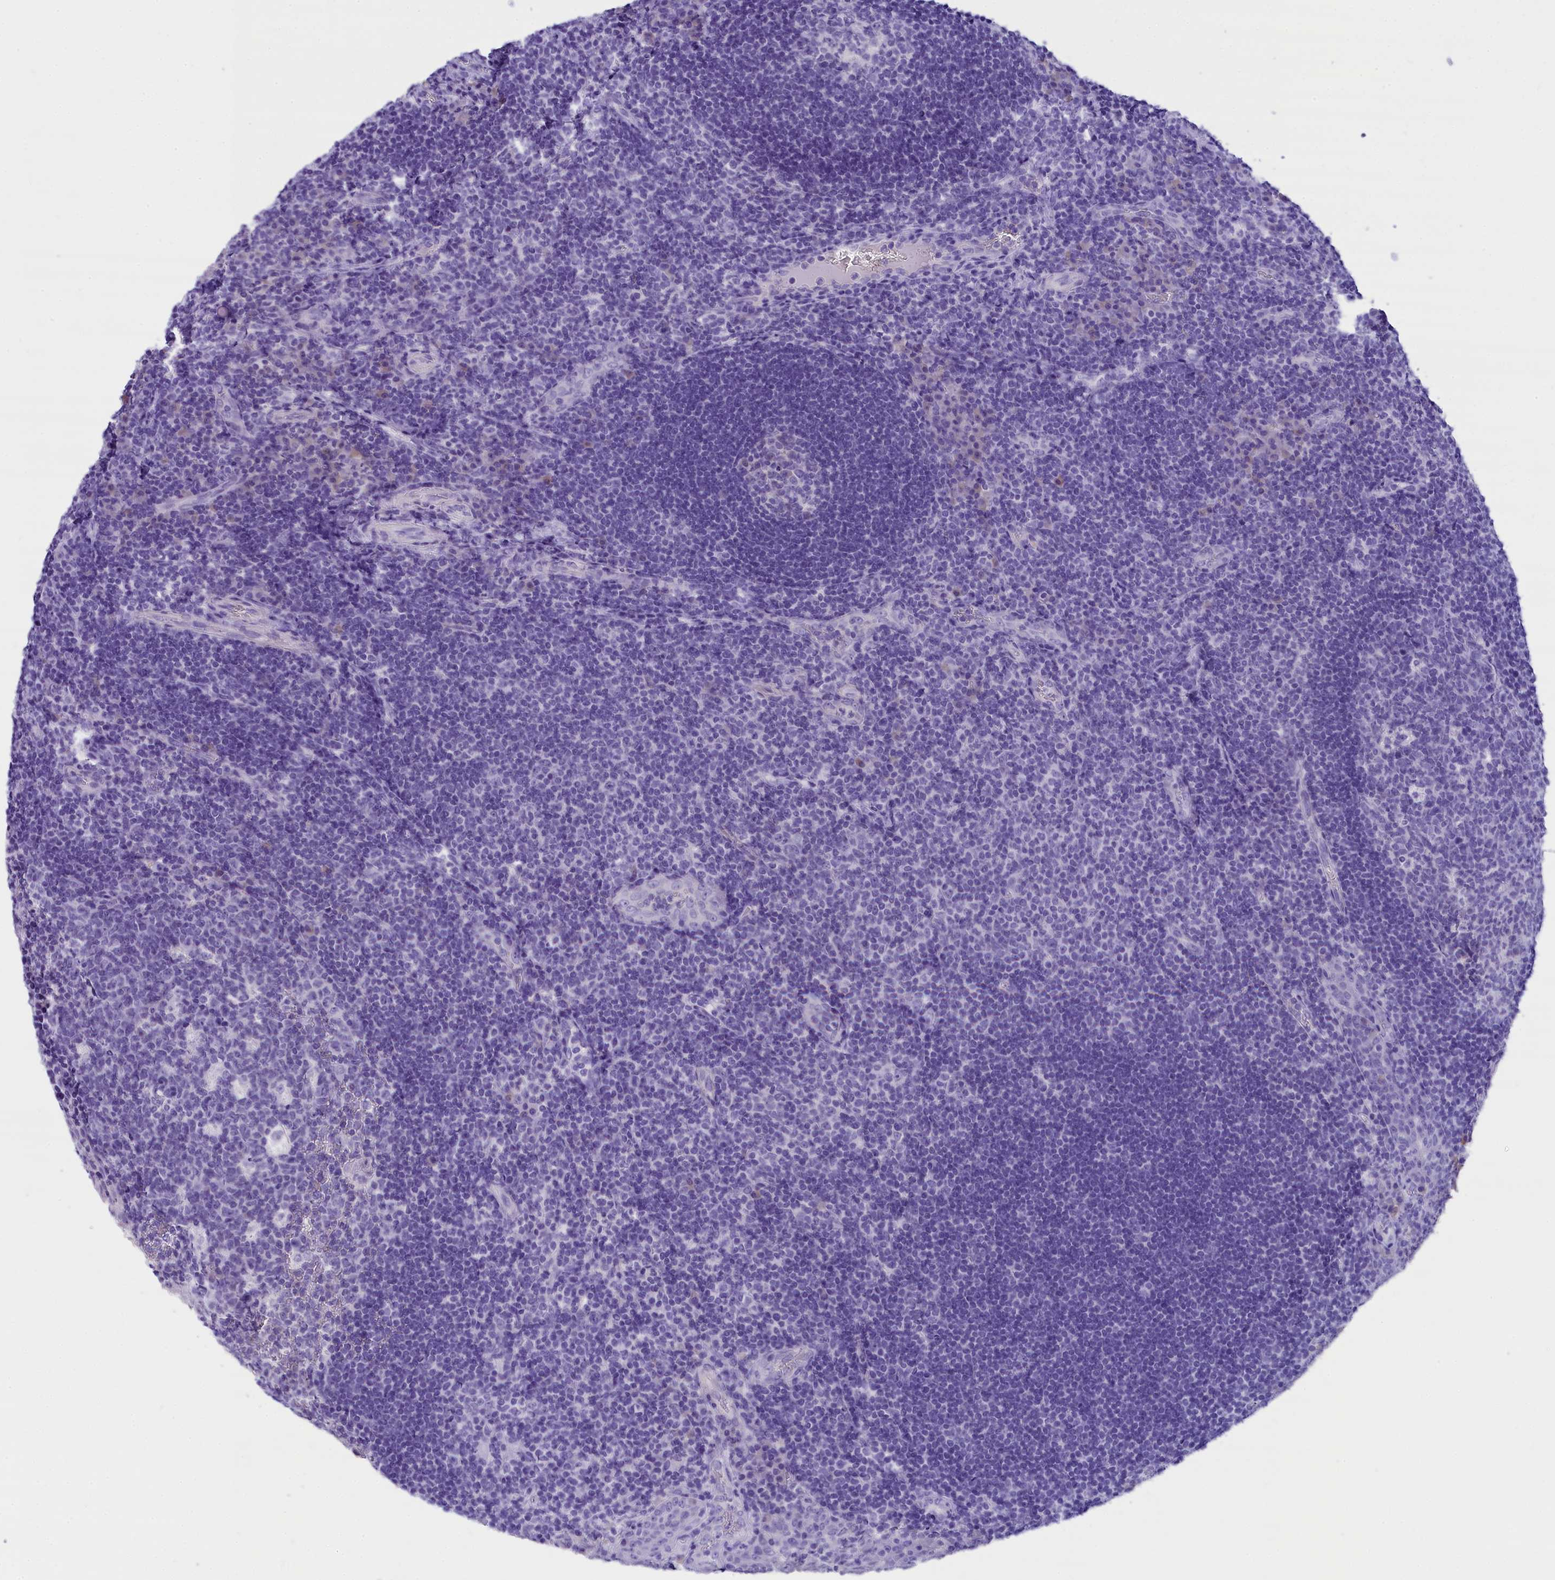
{"staining": {"intensity": "negative", "quantity": "none", "location": "none"}, "tissue": "tonsil", "cell_type": "Germinal center cells", "image_type": "normal", "snomed": [{"axis": "morphology", "description": "Normal tissue, NOS"}, {"axis": "topography", "description": "Tonsil"}], "caption": "Human tonsil stained for a protein using immunohistochemistry (IHC) reveals no staining in germinal center cells.", "gene": "SKIDA1", "patient": {"sex": "male", "age": 17}}